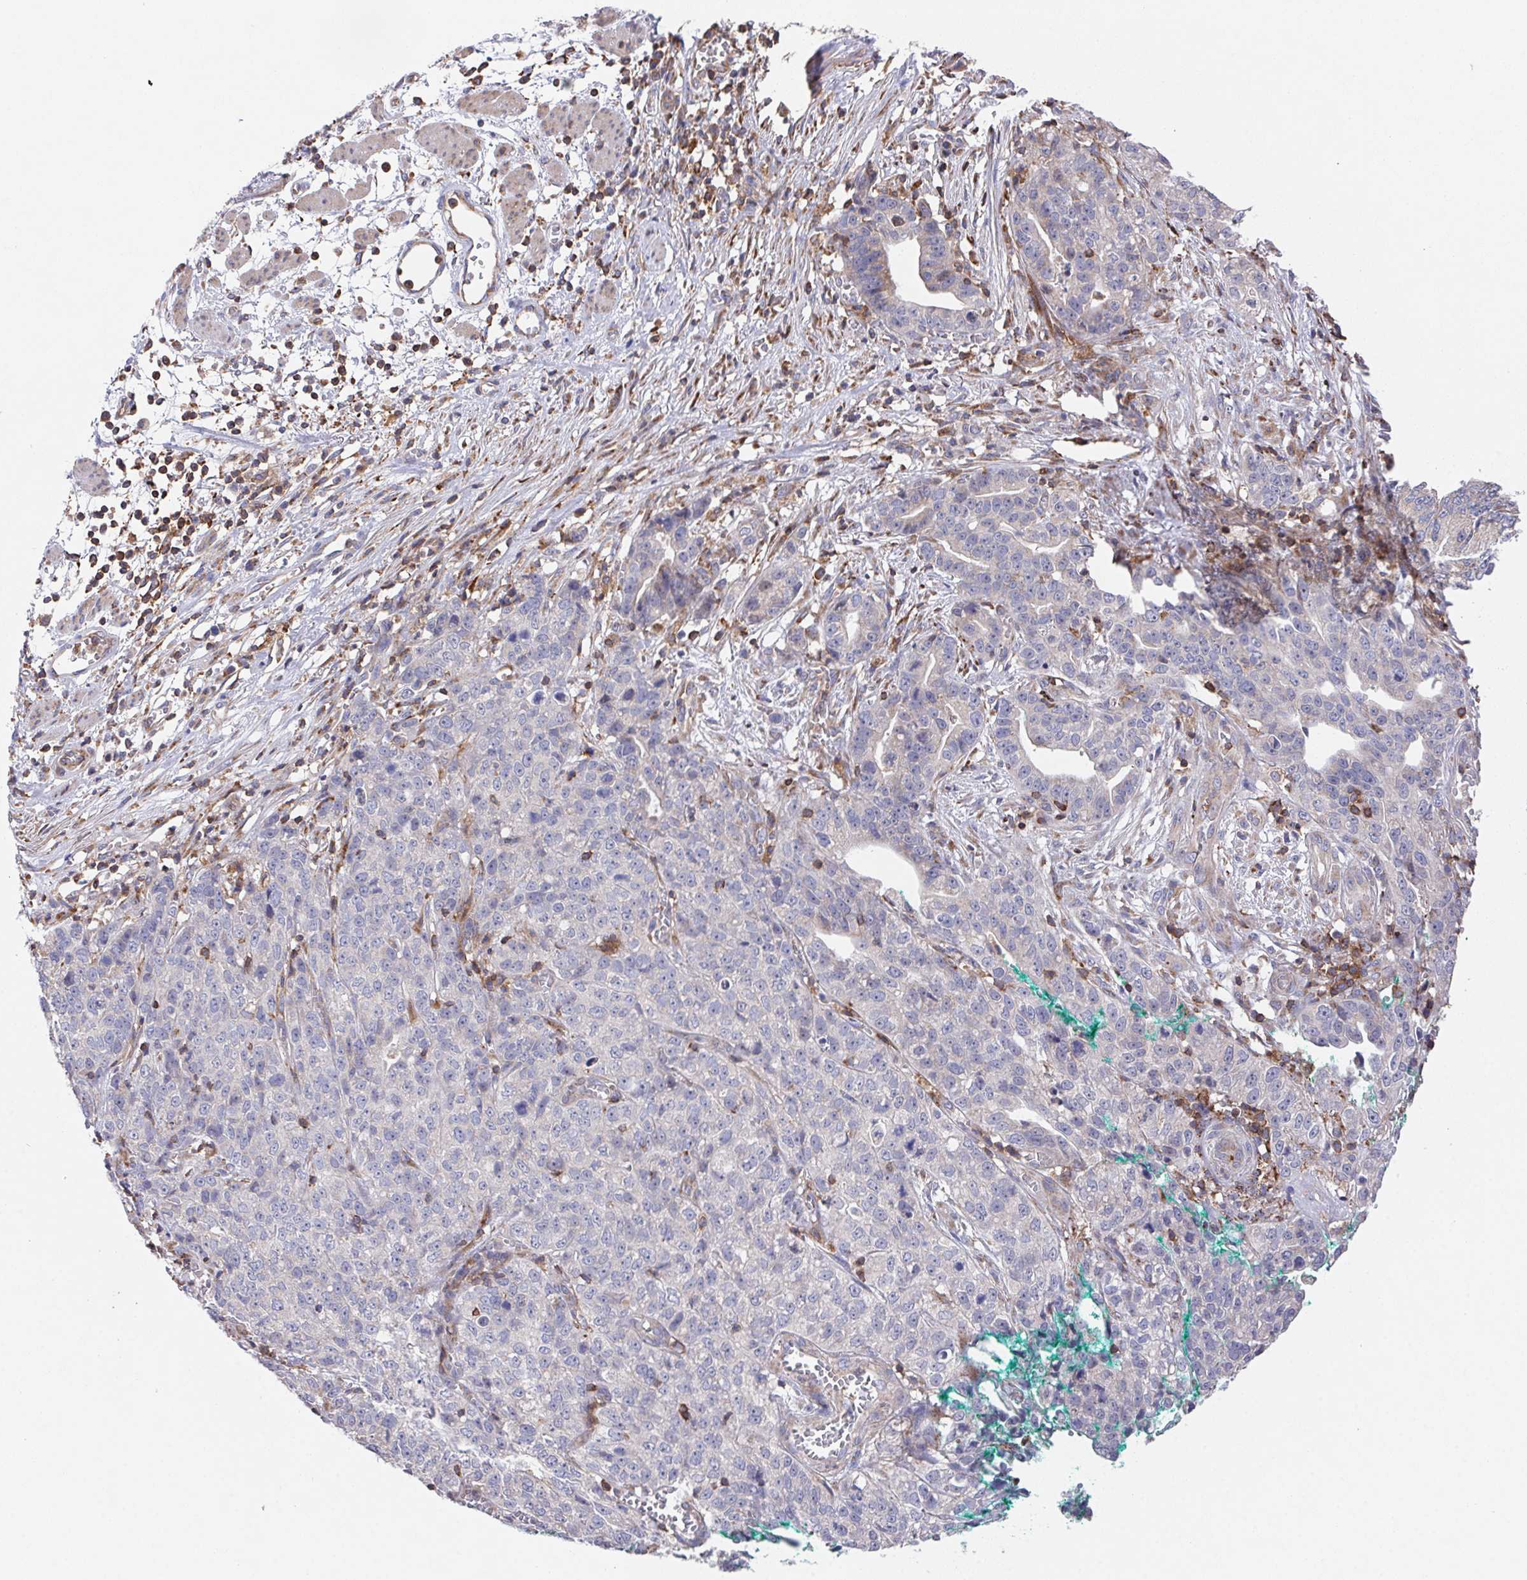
{"staining": {"intensity": "negative", "quantity": "none", "location": "none"}, "tissue": "stomach cancer", "cell_type": "Tumor cells", "image_type": "cancer", "snomed": [{"axis": "morphology", "description": "Adenocarcinoma, NOS"}, {"axis": "topography", "description": "Stomach, upper"}], "caption": "An immunohistochemistry (IHC) histopathology image of stomach cancer is shown. There is no staining in tumor cells of stomach cancer.", "gene": "FAM241A", "patient": {"sex": "female", "age": 67}}